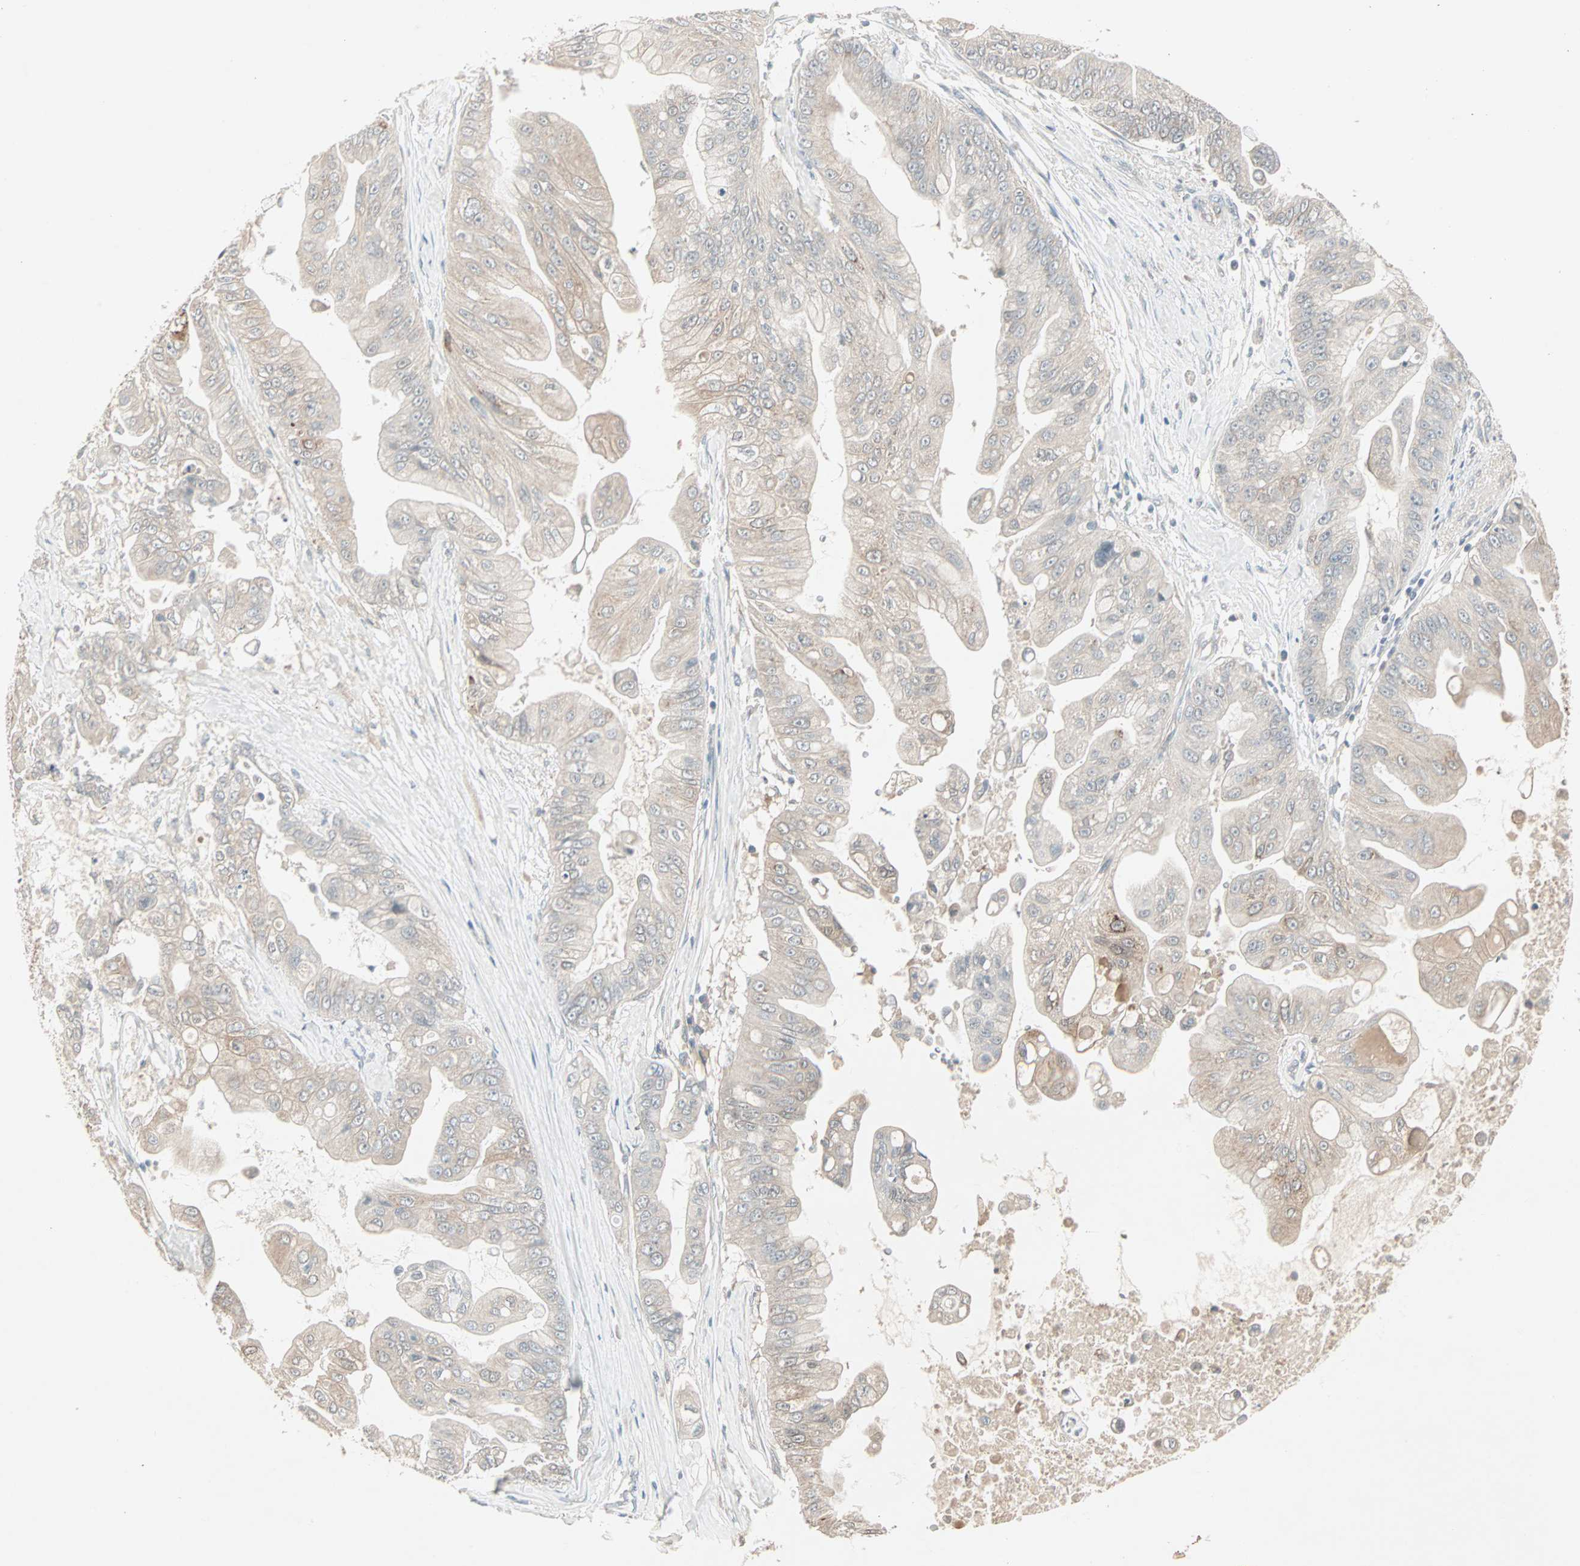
{"staining": {"intensity": "weak", "quantity": "<25%", "location": "cytoplasmic/membranous"}, "tissue": "pancreatic cancer", "cell_type": "Tumor cells", "image_type": "cancer", "snomed": [{"axis": "morphology", "description": "Adenocarcinoma, NOS"}, {"axis": "topography", "description": "Pancreas"}], "caption": "IHC photomicrograph of adenocarcinoma (pancreatic) stained for a protein (brown), which demonstrates no staining in tumor cells.", "gene": "JMJD7-PLA2G4B", "patient": {"sex": "female", "age": 75}}